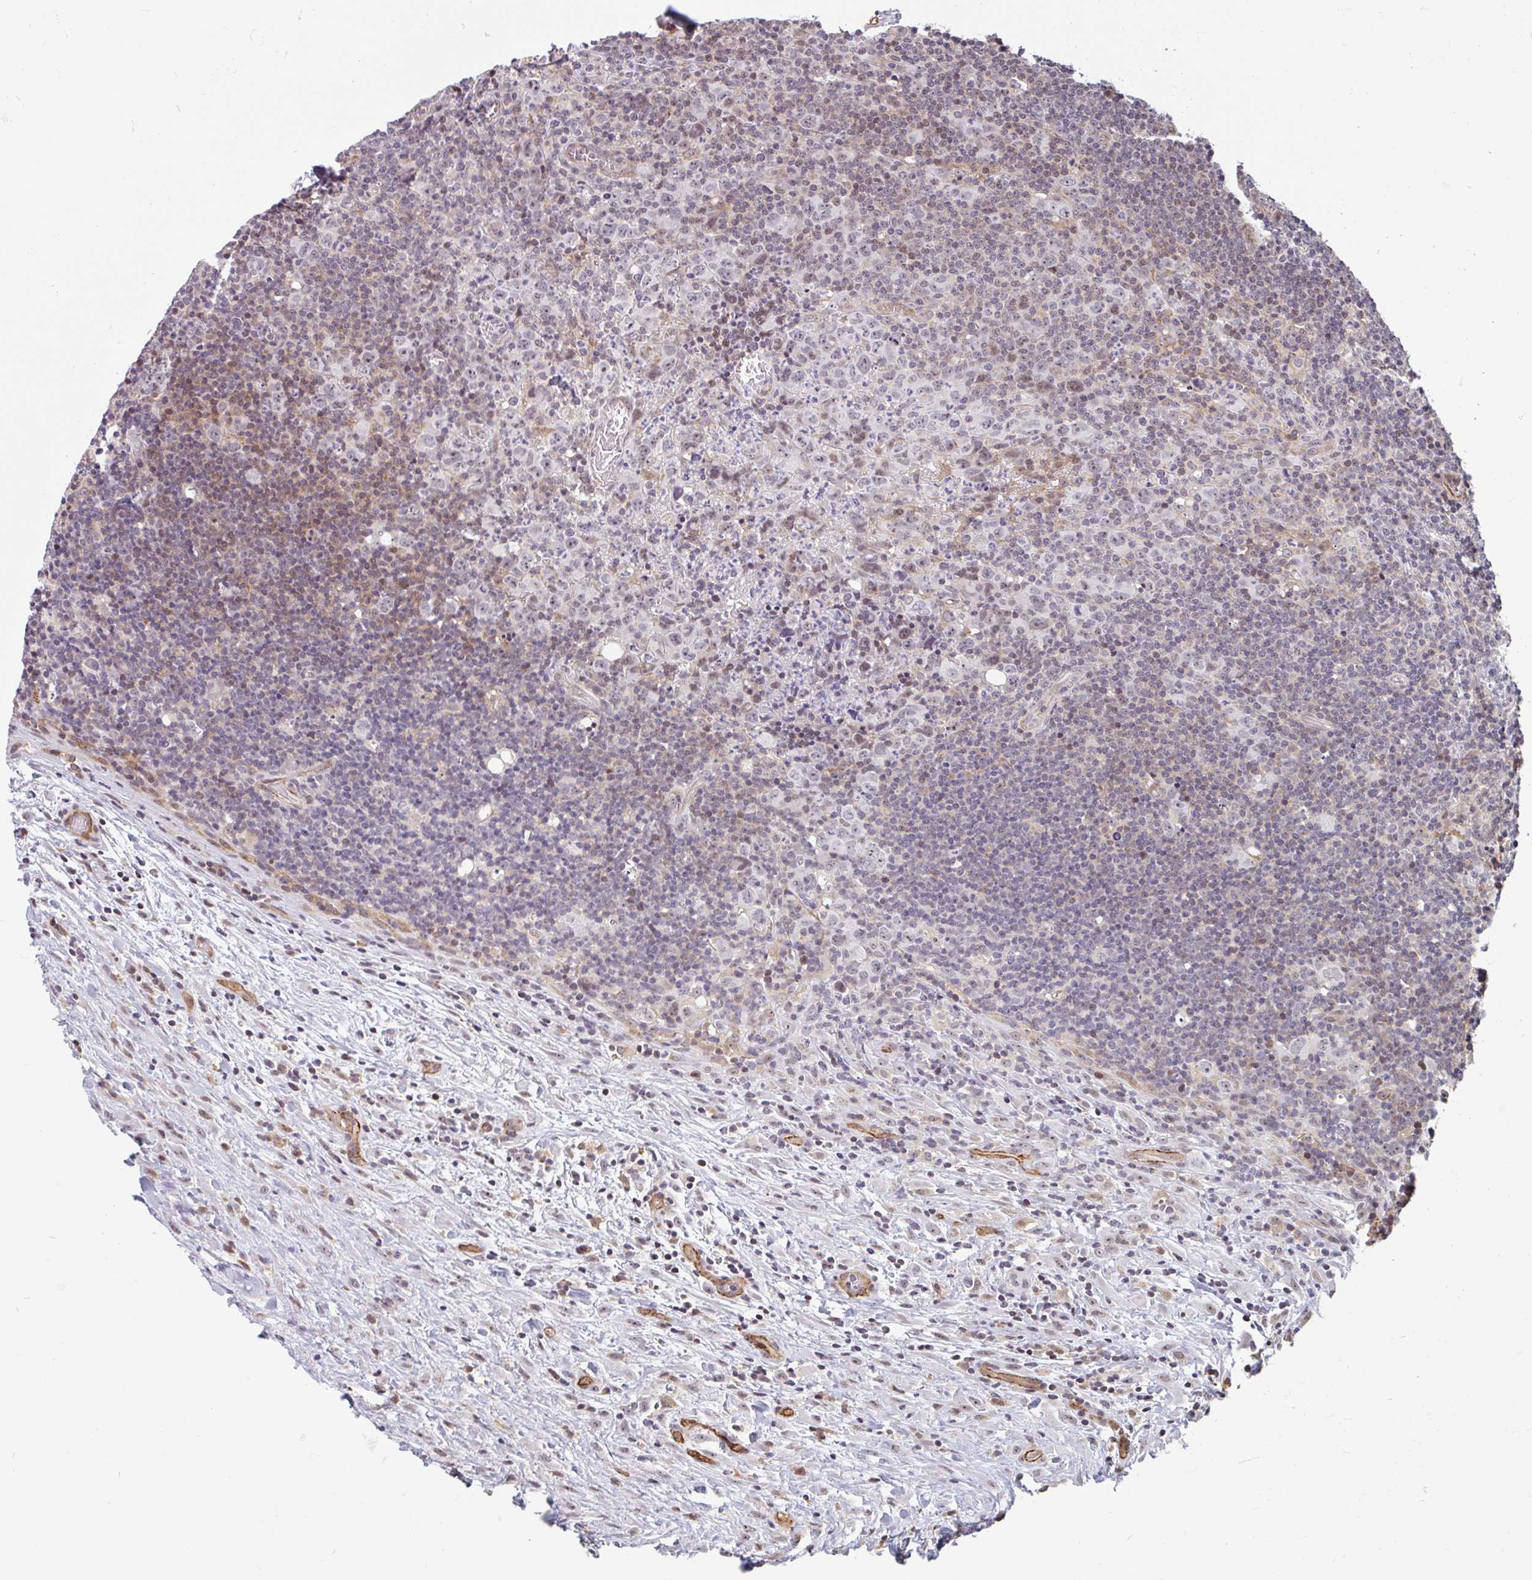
{"staining": {"intensity": "weak", "quantity": "<25%", "location": "cytoplasmic/membranous"}, "tissue": "lymphoma", "cell_type": "Tumor cells", "image_type": "cancer", "snomed": [{"axis": "morphology", "description": "Hodgkin's disease, NOS"}, {"axis": "topography", "description": "Lymph node"}], "caption": "Histopathology image shows no significant protein expression in tumor cells of Hodgkin's disease.", "gene": "ZNF689", "patient": {"sex": "female", "age": 18}}